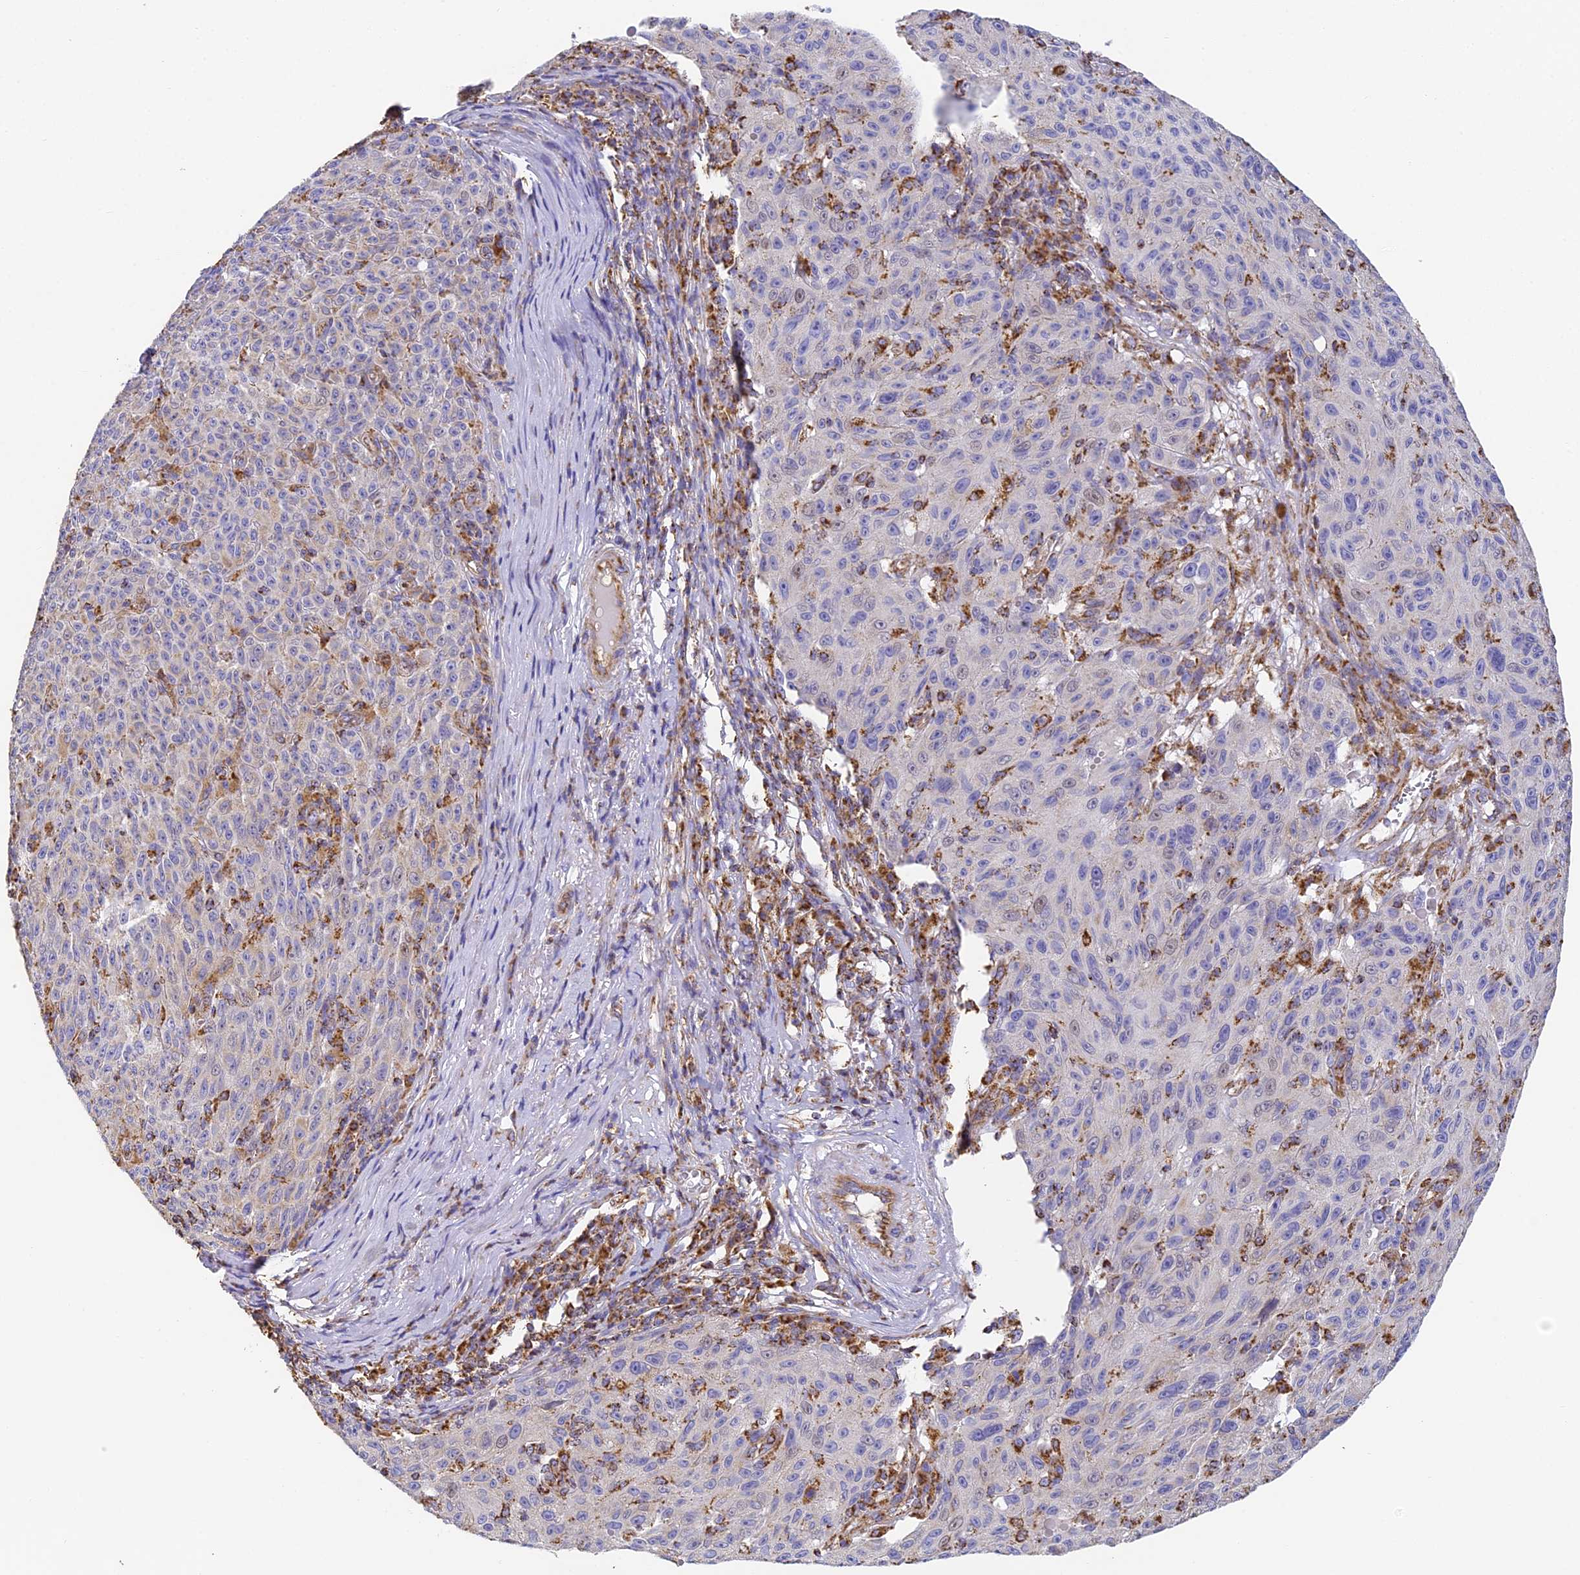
{"staining": {"intensity": "negative", "quantity": "none", "location": "none"}, "tissue": "melanoma", "cell_type": "Tumor cells", "image_type": "cancer", "snomed": [{"axis": "morphology", "description": "Malignant melanoma, NOS"}, {"axis": "topography", "description": "Skin"}], "caption": "This is an immunohistochemistry histopathology image of melanoma. There is no expression in tumor cells.", "gene": "COX6C", "patient": {"sex": "female", "age": 82}}